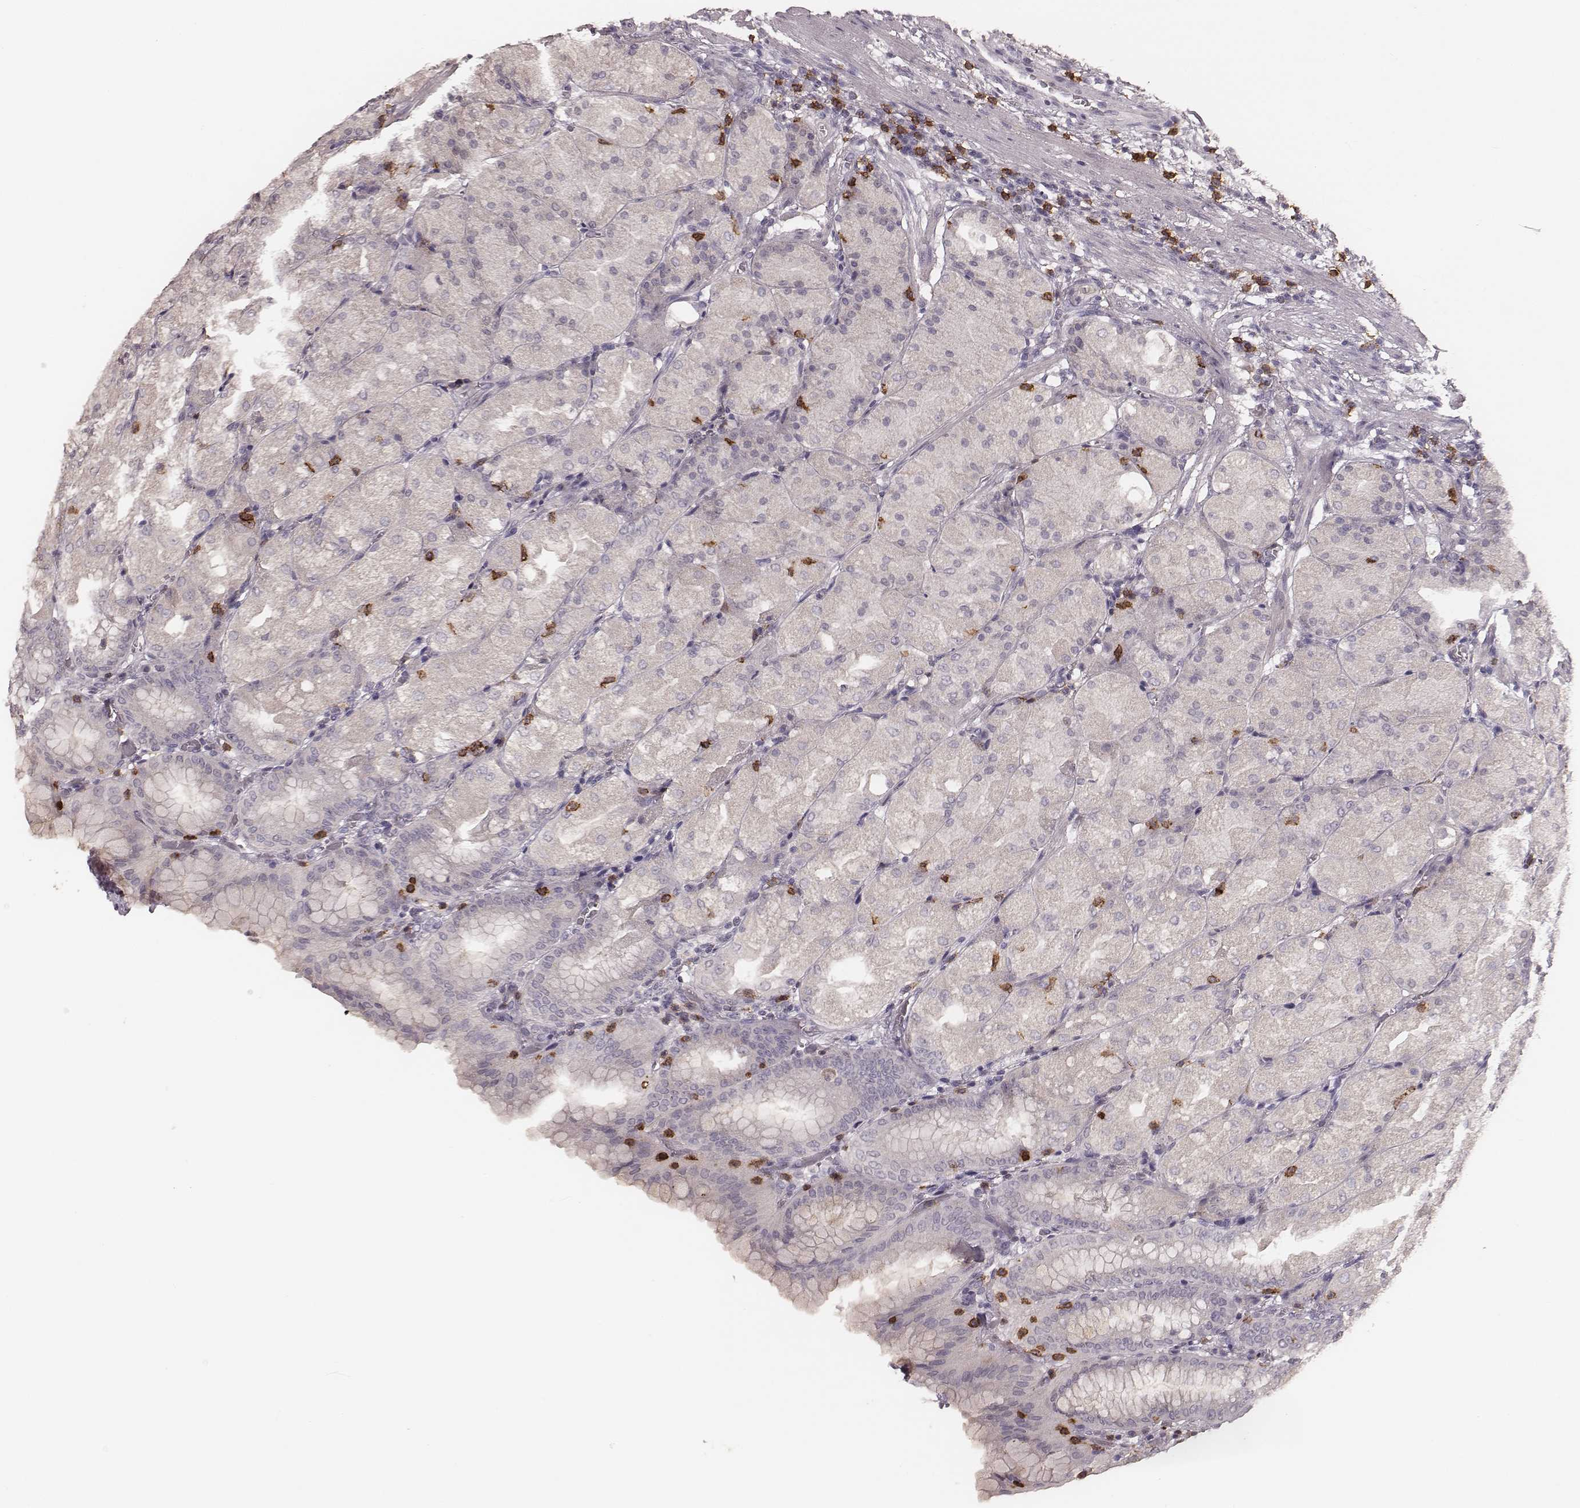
{"staining": {"intensity": "negative", "quantity": "none", "location": "none"}, "tissue": "stomach", "cell_type": "Glandular cells", "image_type": "normal", "snomed": [{"axis": "morphology", "description": "Normal tissue, NOS"}, {"axis": "topography", "description": "Stomach, upper"}, {"axis": "topography", "description": "Stomach"}, {"axis": "topography", "description": "Stomach, lower"}], "caption": "Glandular cells show no significant protein expression in benign stomach. Nuclei are stained in blue.", "gene": "CD8A", "patient": {"sex": "male", "age": 62}}